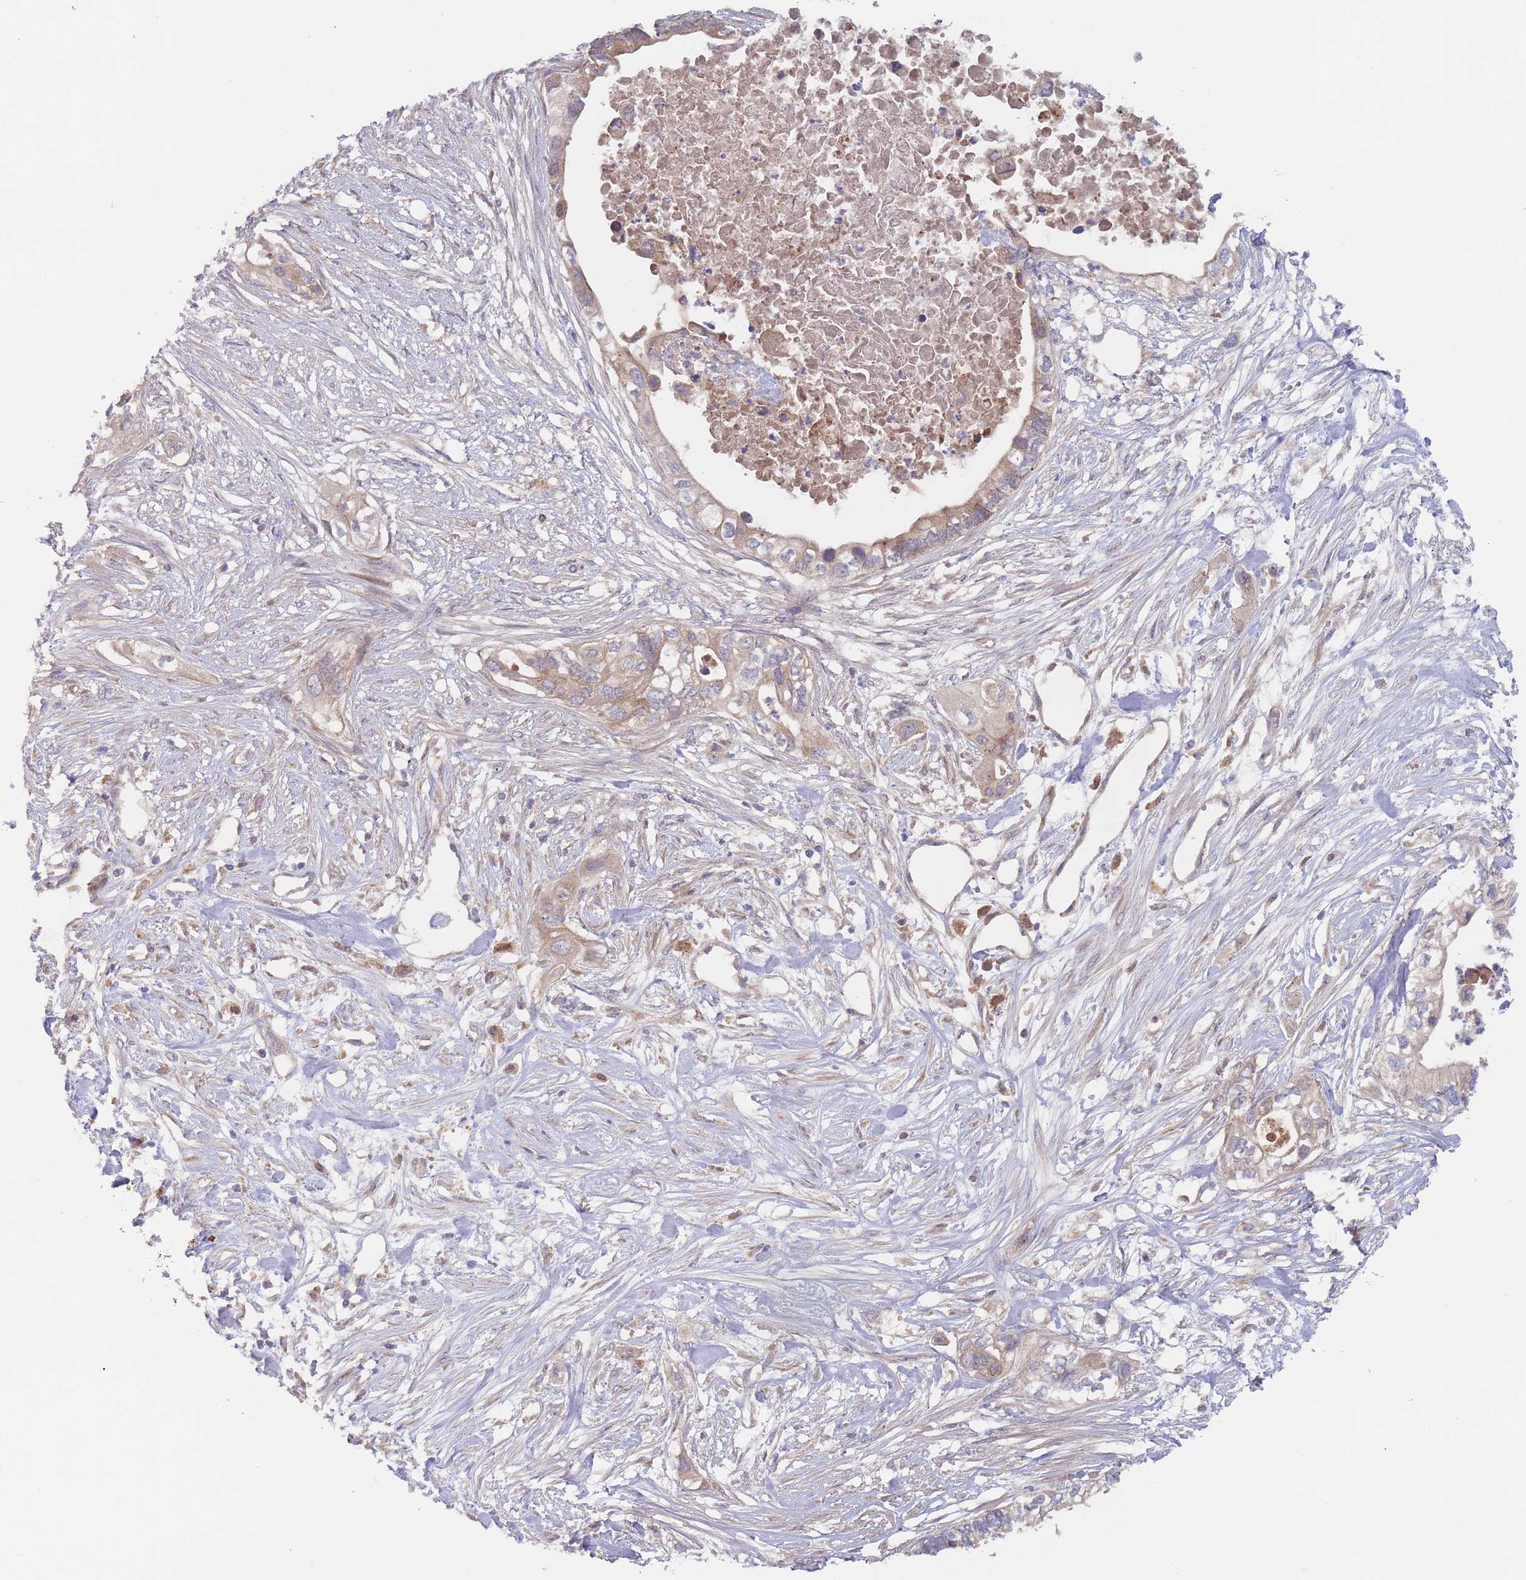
{"staining": {"intensity": "weak", "quantity": "25%-75%", "location": "cytoplasmic/membranous"}, "tissue": "pancreatic cancer", "cell_type": "Tumor cells", "image_type": "cancer", "snomed": [{"axis": "morphology", "description": "Adenocarcinoma, NOS"}, {"axis": "topography", "description": "Pancreas"}], "caption": "A brown stain highlights weak cytoplasmic/membranous expression of a protein in human pancreatic adenocarcinoma tumor cells. Using DAB (3,3'-diaminobenzidine) (brown) and hematoxylin (blue) stains, captured at high magnification using brightfield microscopy.", "gene": "ZNF140", "patient": {"sex": "female", "age": 63}}